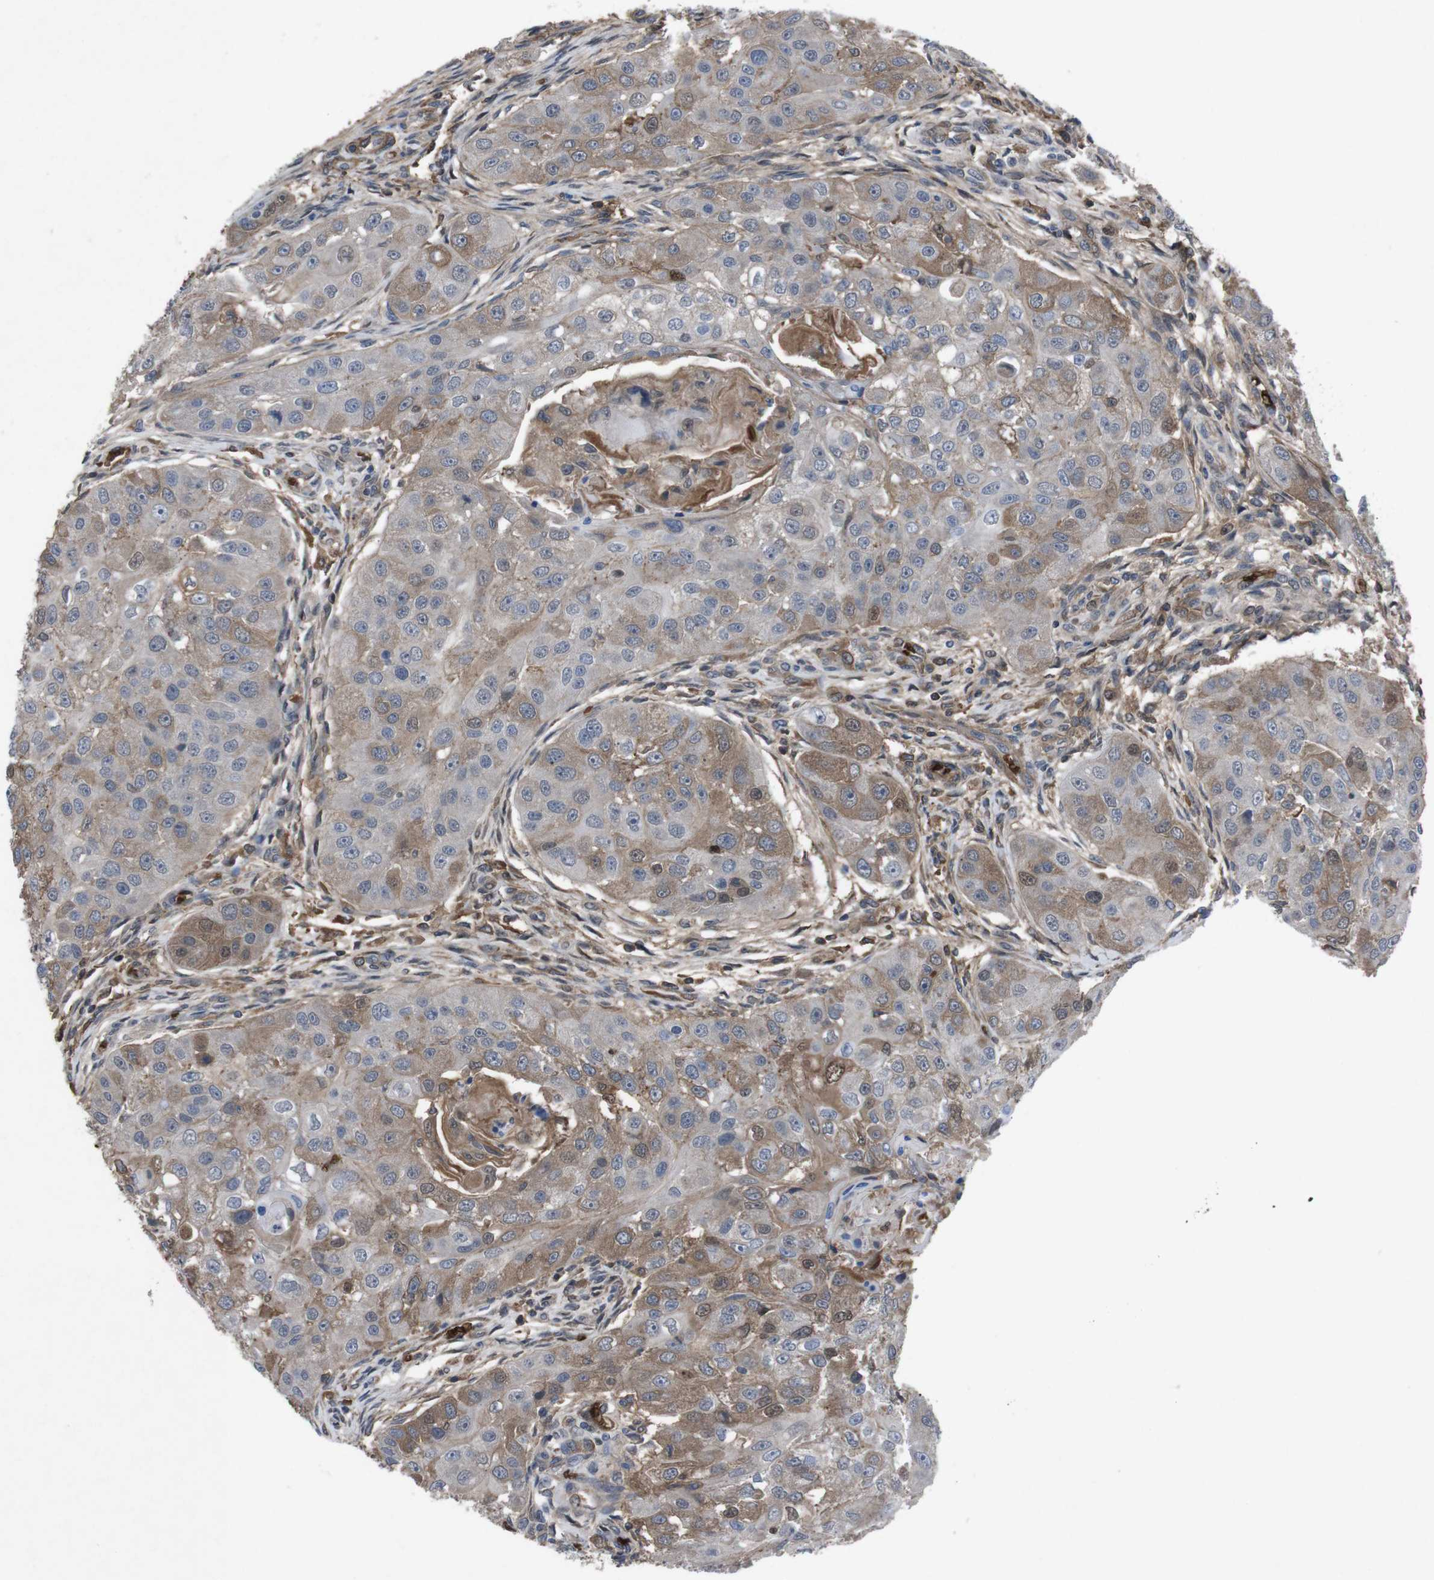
{"staining": {"intensity": "moderate", "quantity": "25%-75%", "location": "cytoplasmic/membranous"}, "tissue": "head and neck cancer", "cell_type": "Tumor cells", "image_type": "cancer", "snomed": [{"axis": "morphology", "description": "Normal tissue, NOS"}, {"axis": "morphology", "description": "Squamous cell carcinoma, NOS"}, {"axis": "topography", "description": "Skeletal muscle"}, {"axis": "topography", "description": "Head-Neck"}], "caption": "Immunohistochemistry (IHC) histopathology image of squamous cell carcinoma (head and neck) stained for a protein (brown), which exhibits medium levels of moderate cytoplasmic/membranous staining in approximately 25%-75% of tumor cells.", "gene": "SPTB", "patient": {"sex": "male", "age": 51}}